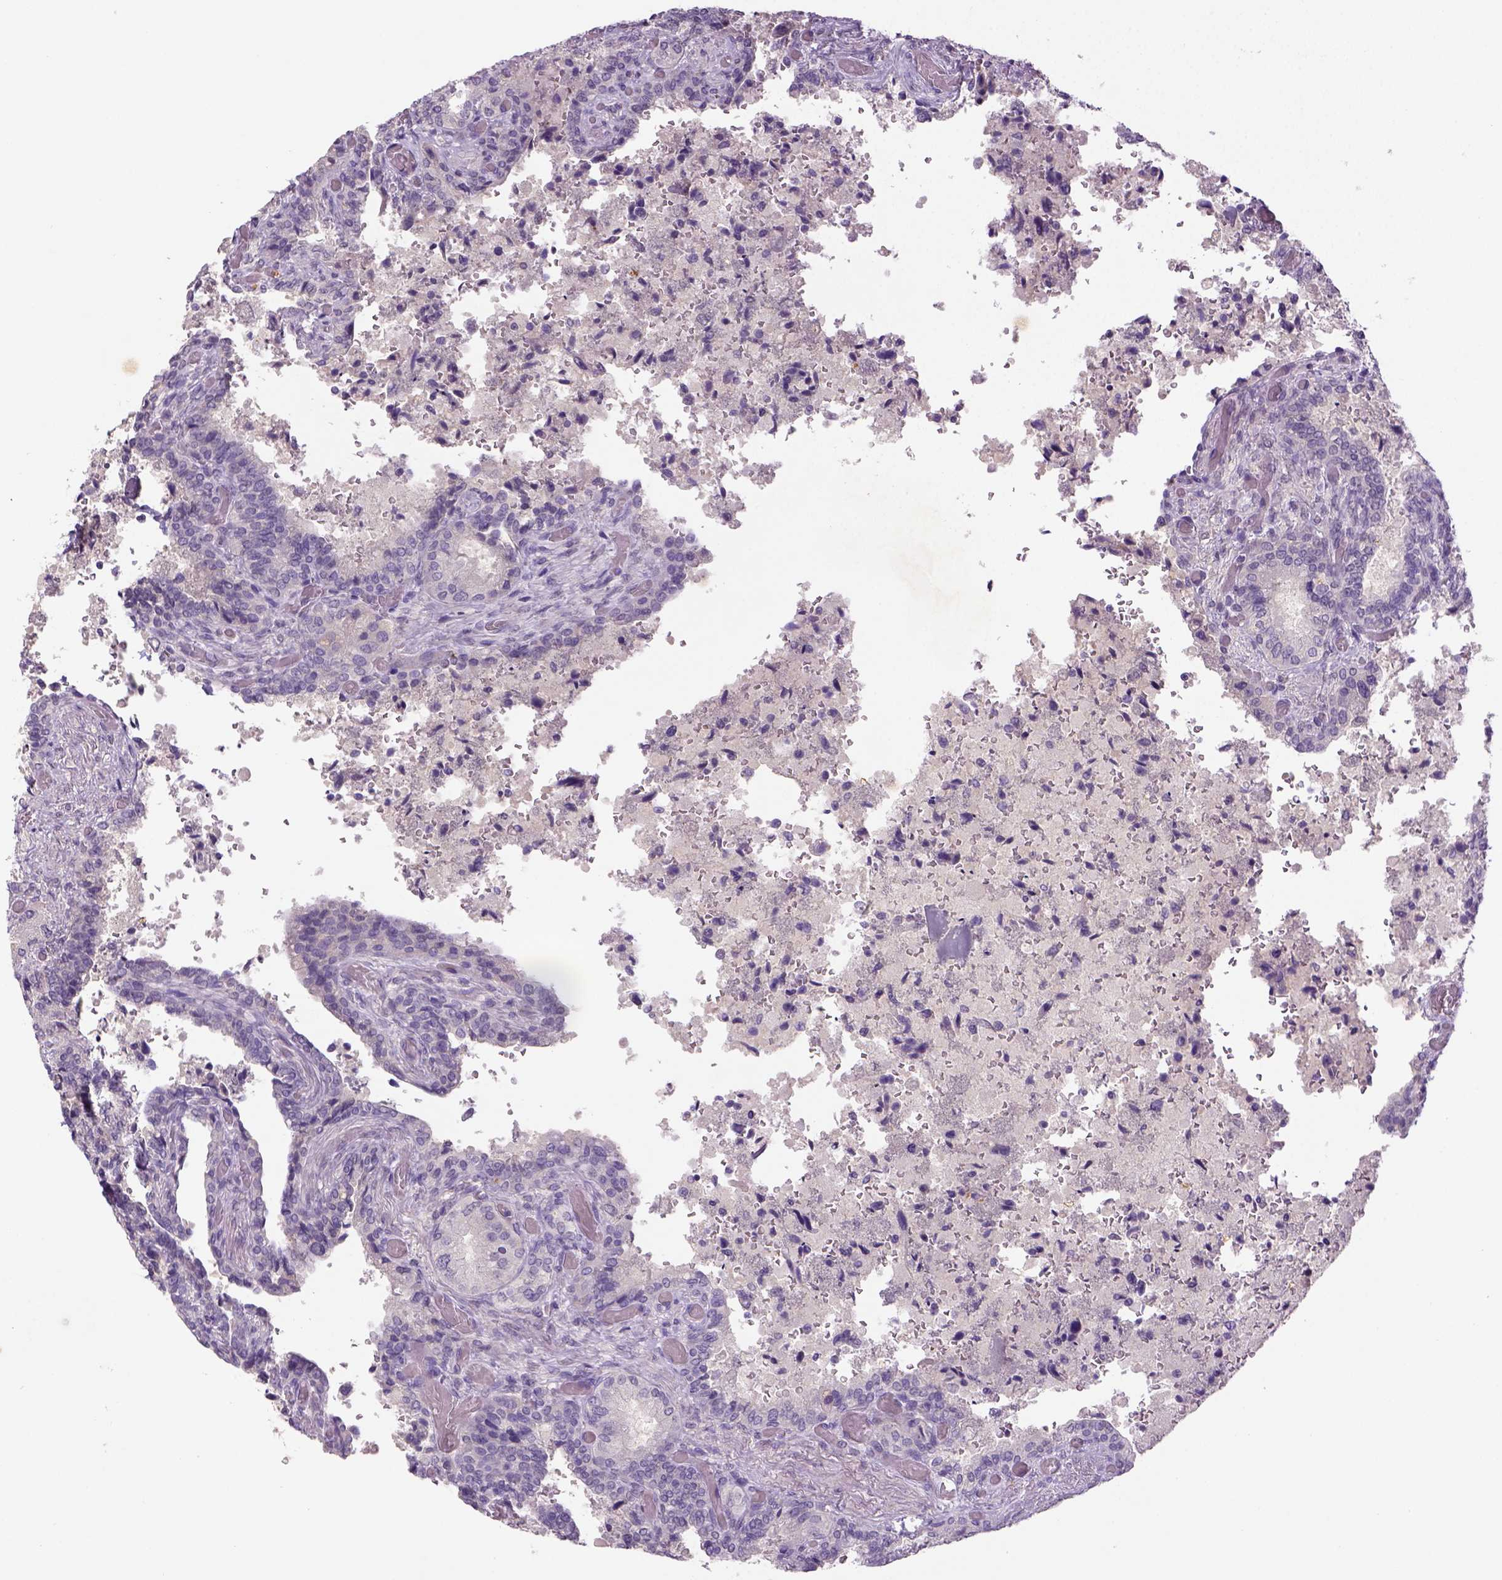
{"staining": {"intensity": "negative", "quantity": "none", "location": "none"}, "tissue": "seminal vesicle", "cell_type": "Glandular cells", "image_type": "normal", "snomed": [{"axis": "morphology", "description": "Normal tissue, NOS"}, {"axis": "topography", "description": "Seminal veicle"}], "caption": "This image is of unremarkable seminal vesicle stained with IHC to label a protein in brown with the nuclei are counter-stained blue. There is no positivity in glandular cells. (Brightfield microscopy of DAB immunohistochemistry at high magnification).", "gene": "NLGN2", "patient": {"sex": "male", "age": 68}}